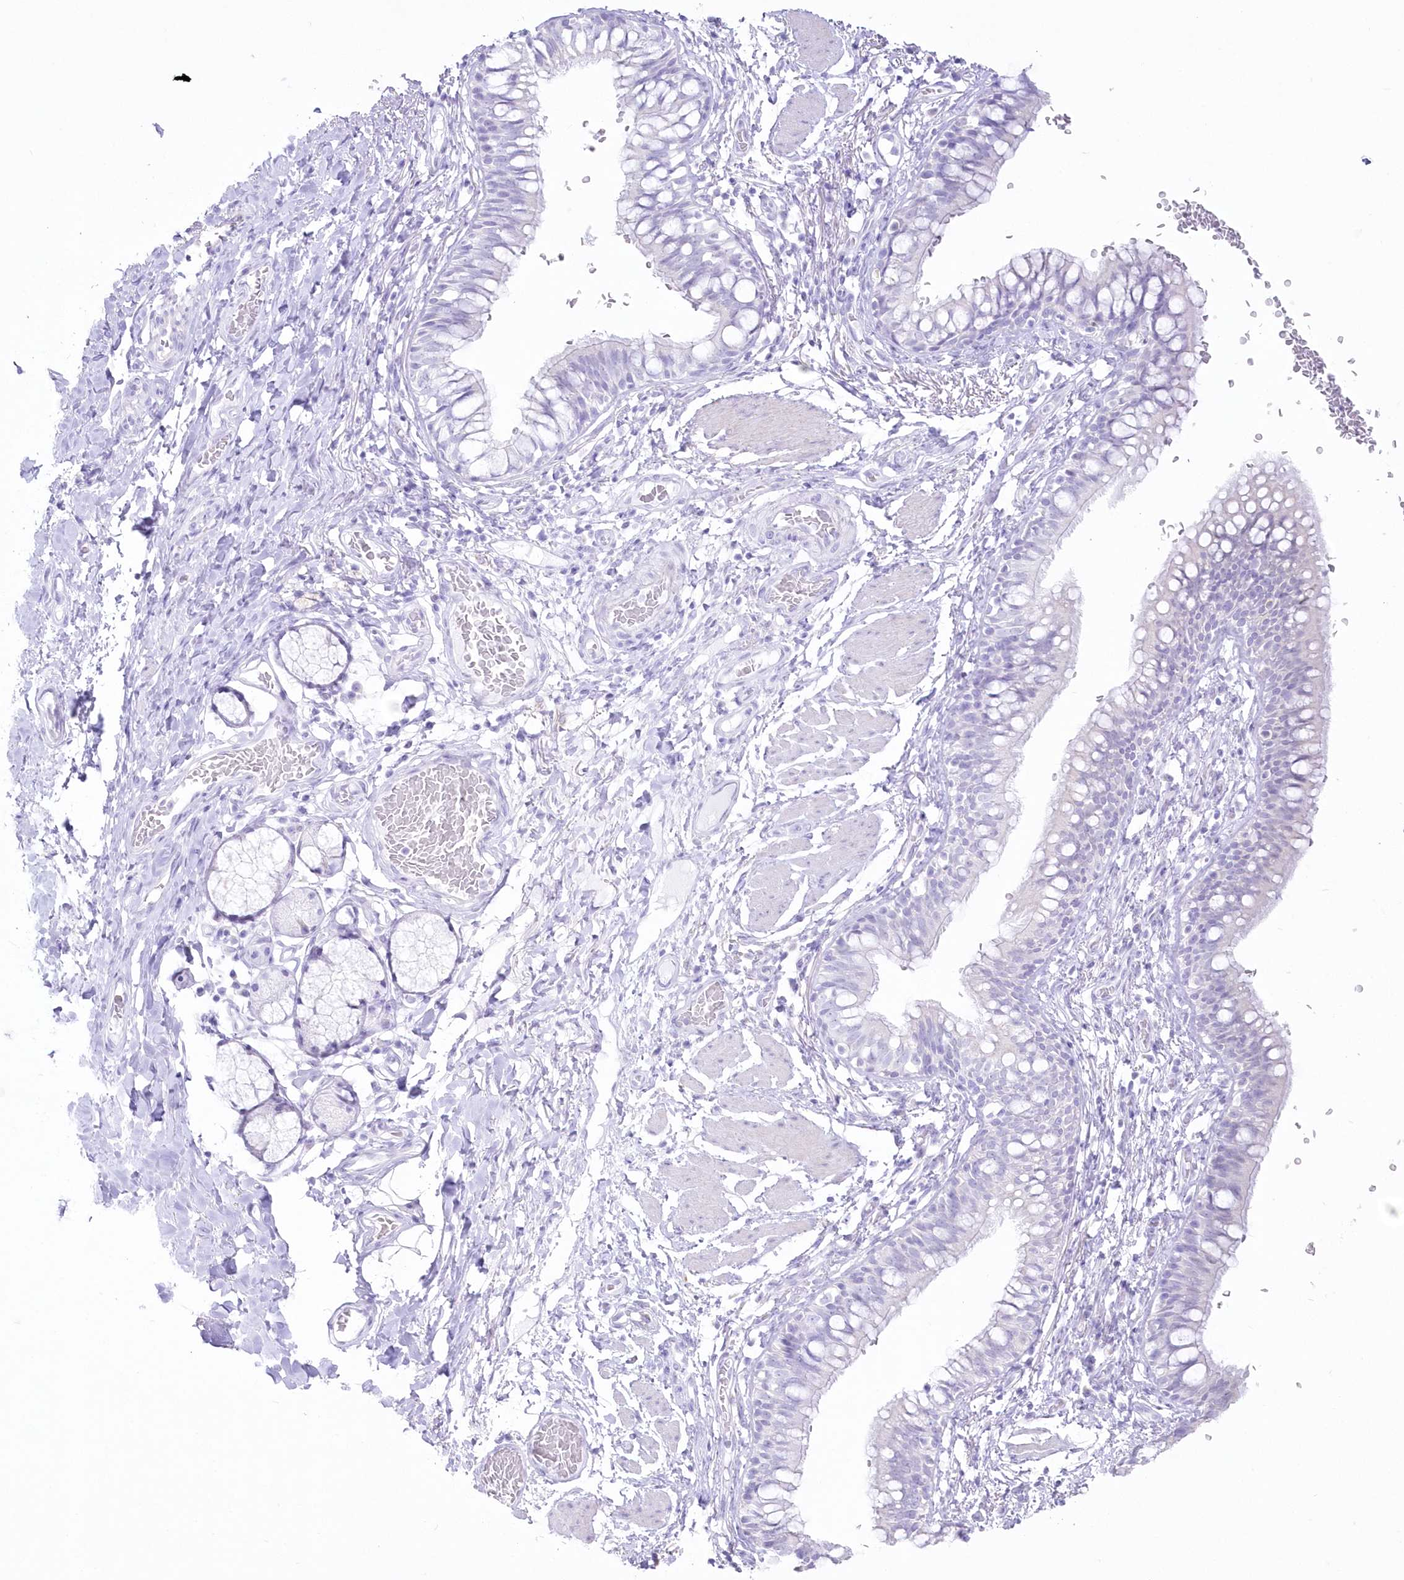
{"staining": {"intensity": "negative", "quantity": "none", "location": "none"}, "tissue": "bronchus", "cell_type": "Respiratory epithelial cells", "image_type": "normal", "snomed": [{"axis": "morphology", "description": "Normal tissue, NOS"}, {"axis": "topography", "description": "Cartilage tissue"}, {"axis": "topography", "description": "Bronchus"}], "caption": "IHC photomicrograph of unremarkable bronchus: bronchus stained with DAB (3,3'-diaminobenzidine) demonstrates no significant protein staining in respiratory epithelial cells. The staining was performed using DAB to visualize the protein expression in brown, while the nuclei were stained in blue with hematoxylin (Magnification: 20x).", "gene": "ZNF843", "patient": {"sex": "female", "age": 36}}